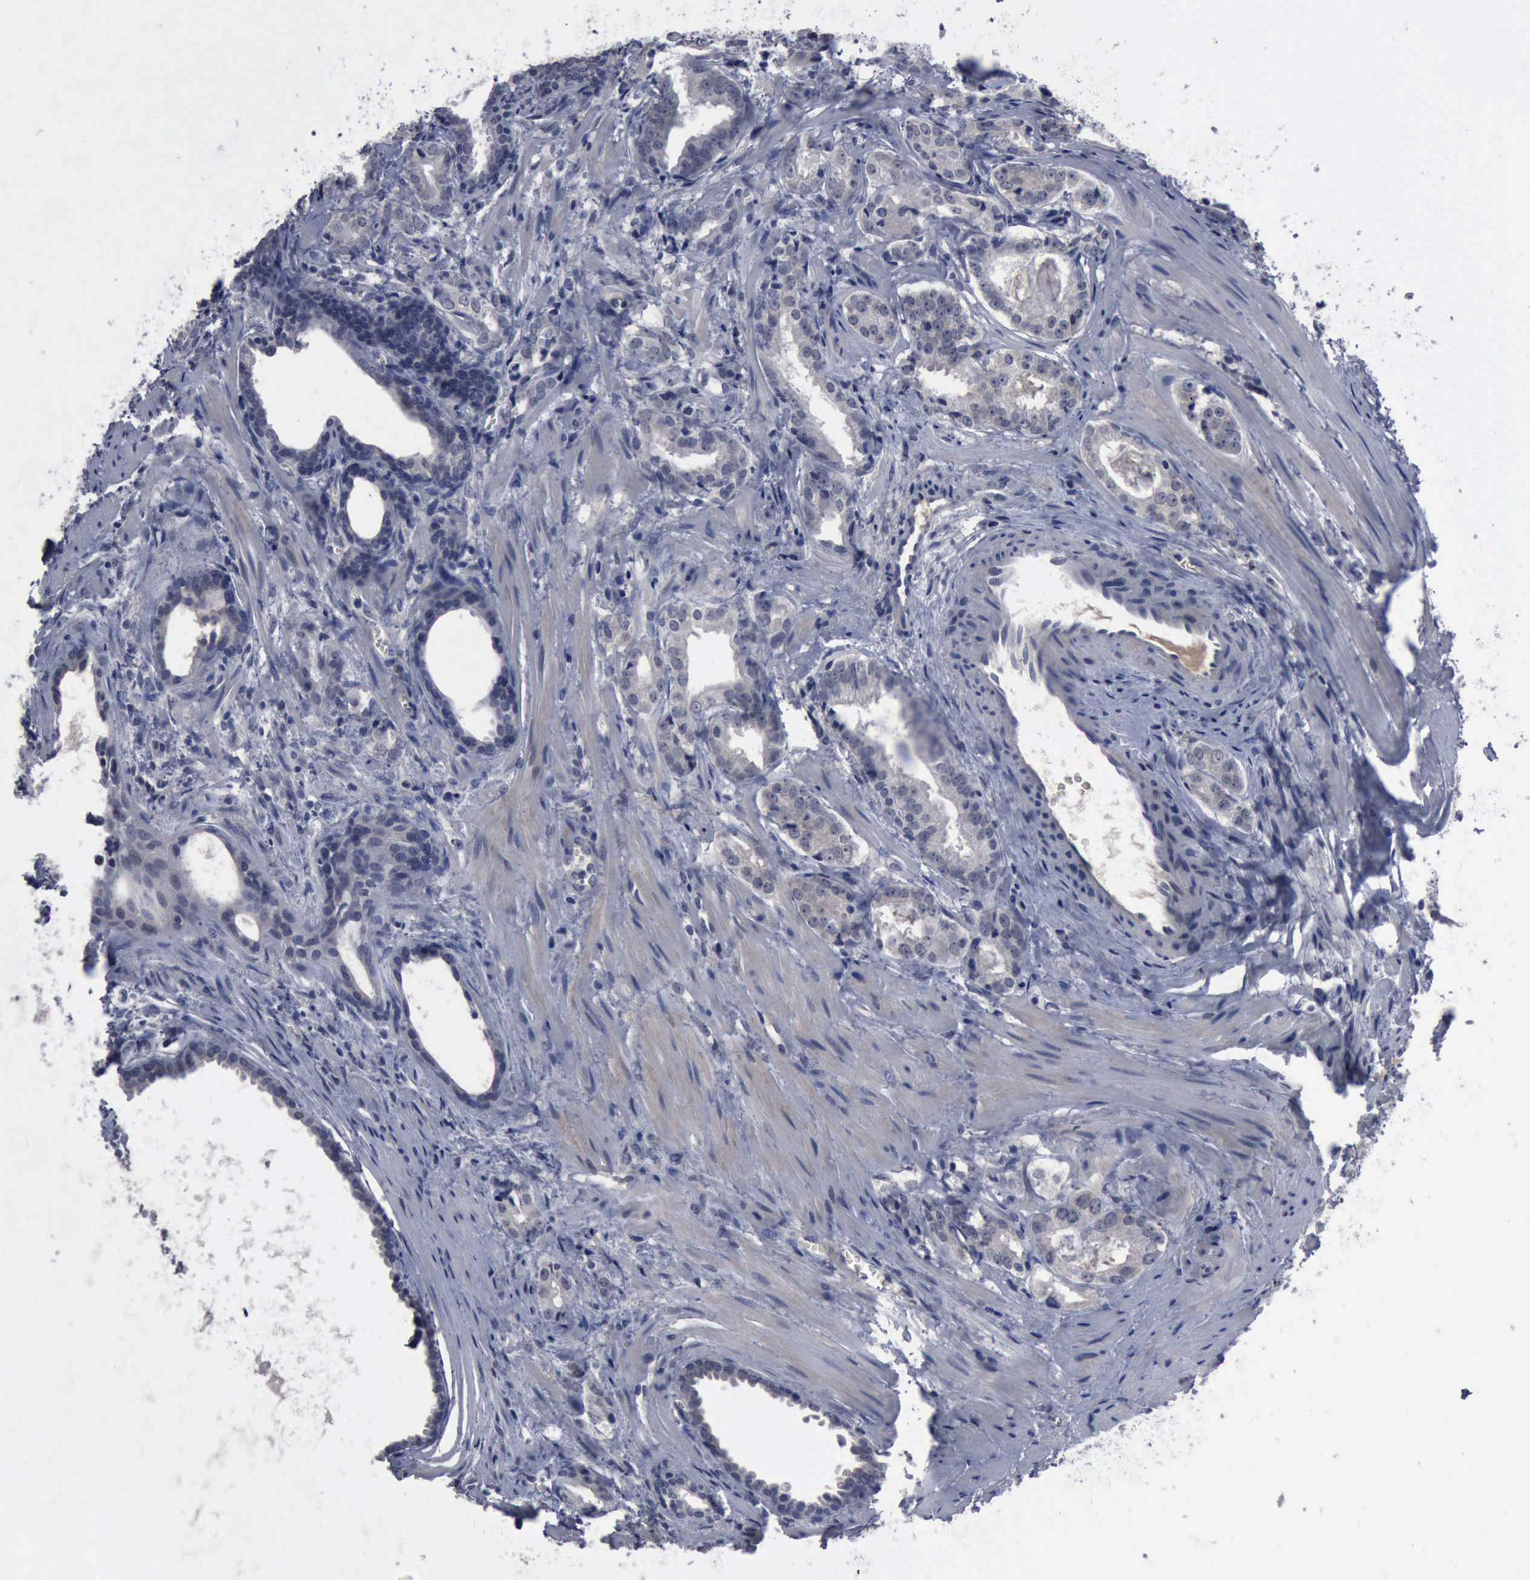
{"staining": {"intensity": "negative", "quantity": "none", "location": "none"}, "tissue": "prostate cancer", "cell_type": "Tumor cells", "image_type": "cancer", "snomed": [{"axis": "morphology", "description": "Adenocarcinoma, Medium grade"}, {"axis": "topography", "description": "Prostate"}], "caption": "Tumor cells show no significant positivity in adenocarcinoma (medium-grade) (prostate).", "gene": "MYO18B", "patient": {"sex": "male", "age": 64}}